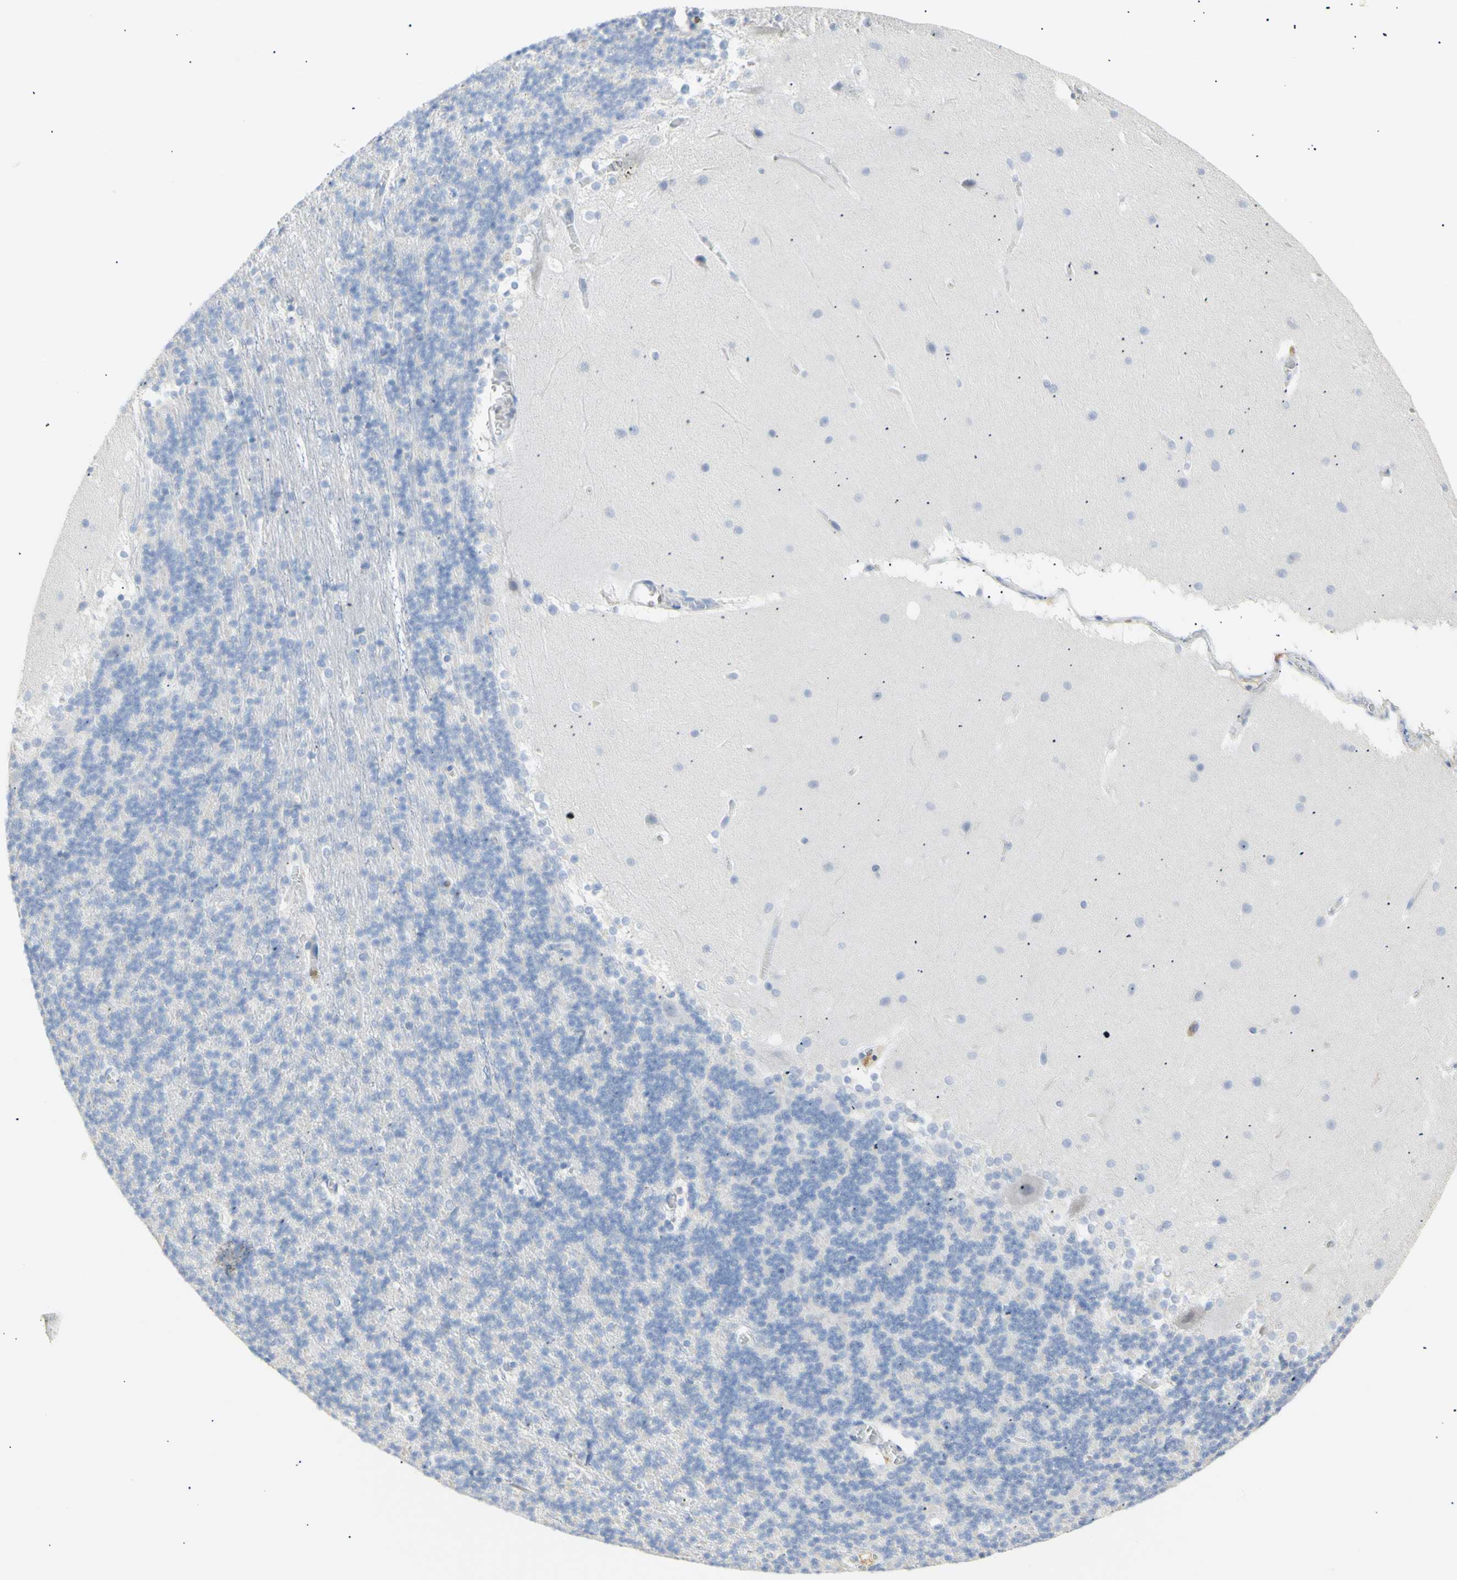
{"staining": {"intensity": "negative", "quantity": "none", "location": "none"}, "tissue": "cerebellum", "cell_type": "Cells in granular layer", "image_type": "normal", "snomed": [{"axis": "morphology", "description": "Normal tissue, NOS"}, {"axis": "topography", "description": "Cerebellum"}], "caption": "Immunohistochemistry micrograph of benign cerebellum: human cerebellum stained with DAB (3,3'-diaminobenzidine) demonstrates no significant protein expression in cells in granular layer.", "gene": "B4GALNT3", "patient": {"sex": "female", "age": 19}}